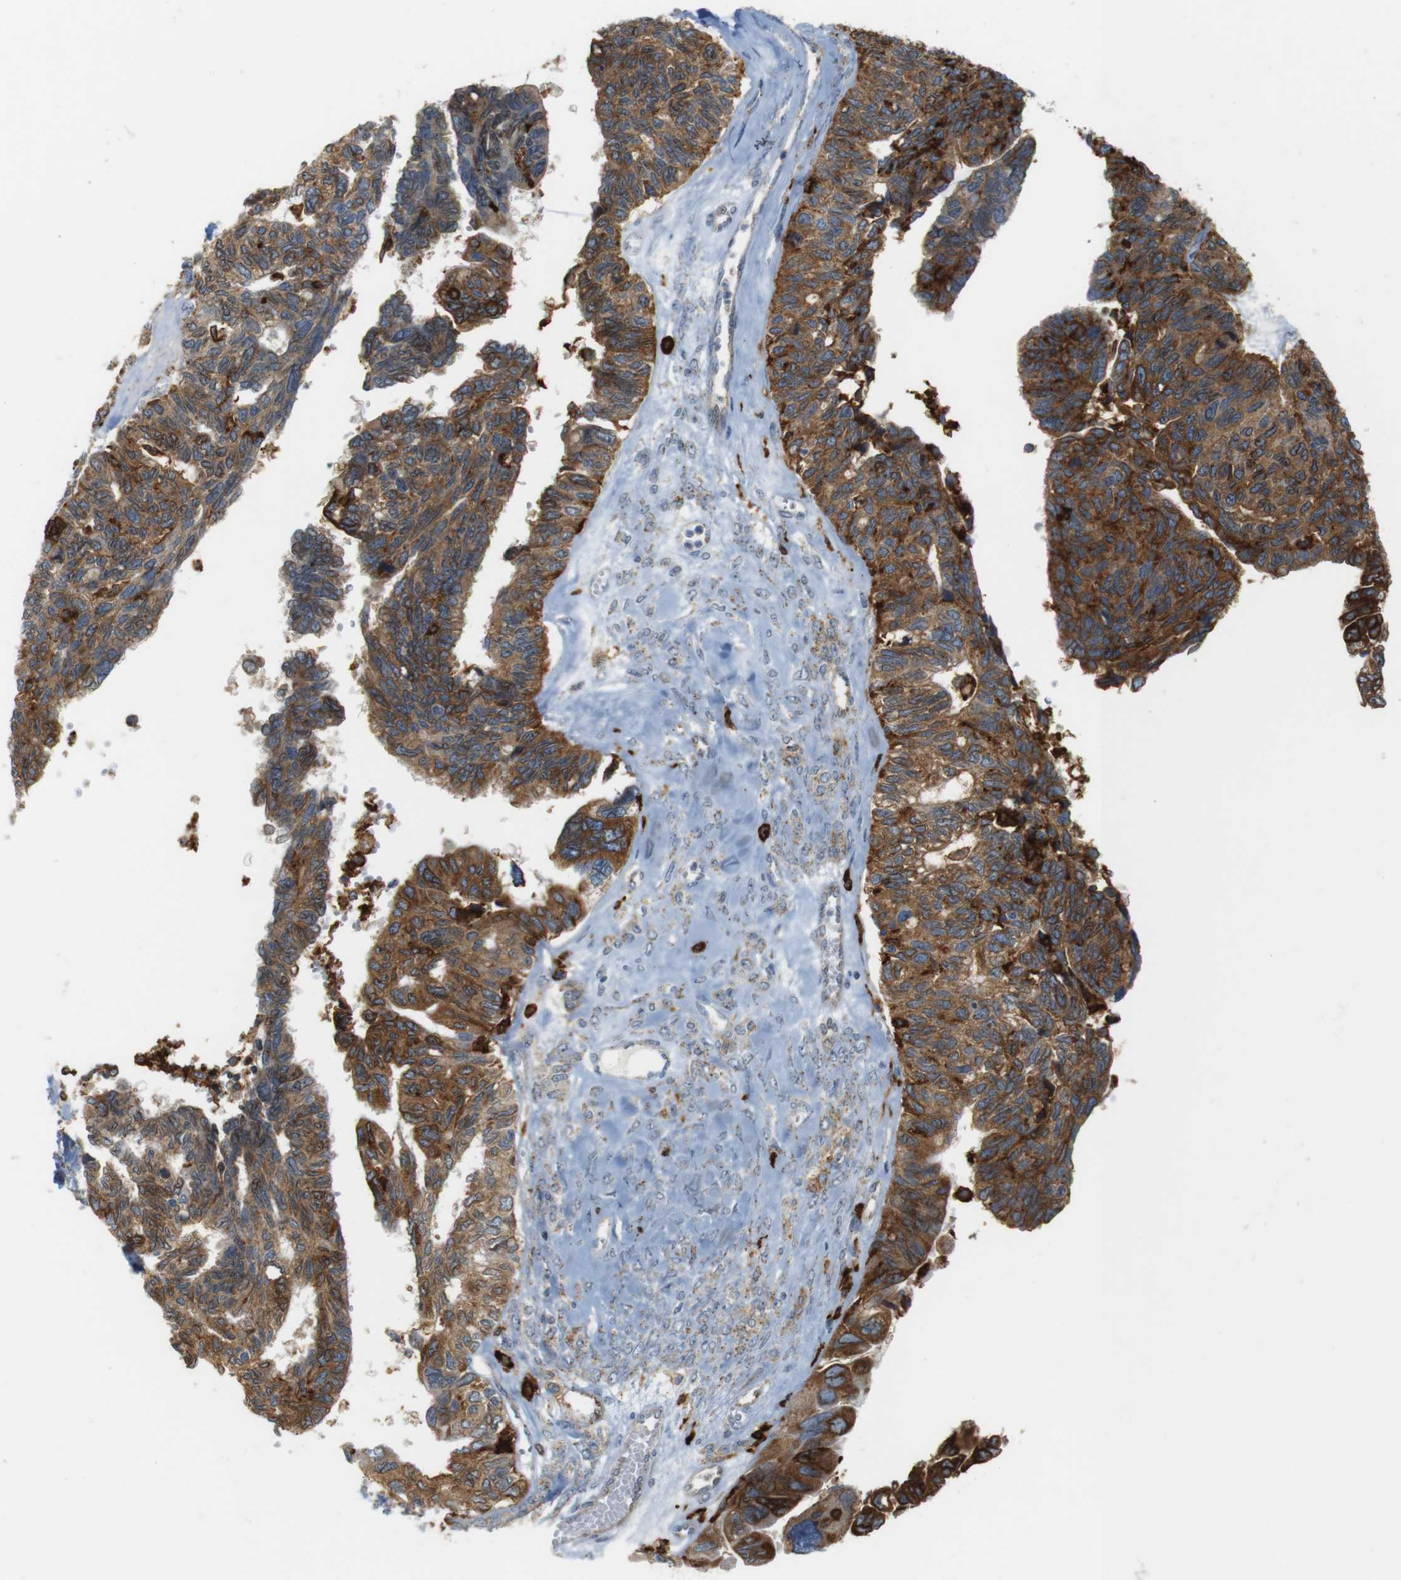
{"staining": {"intensity": "moderate", "quantity": ">75%", "location": "cytoplasmic/membranous"}, "tissue": "ovarian cancer", "cell_type": "Tumor cells", "image_type": "cancer", "snomed": [{"axis": "morphology", "description": "Cystadenocarcinoma, serous, NOS"}, {"axis": "topography", "description": "Ovary"}], "caption": "Immunohistochemistry (IHC) of serous cystadenocarcinoma (ovarian) displays medium levels of moderate cytoplasmic/membranous expression in about >75% of tumor cells.", "gene": "HLA-DRA", "patient": {"sex": "female", "age": 79}}